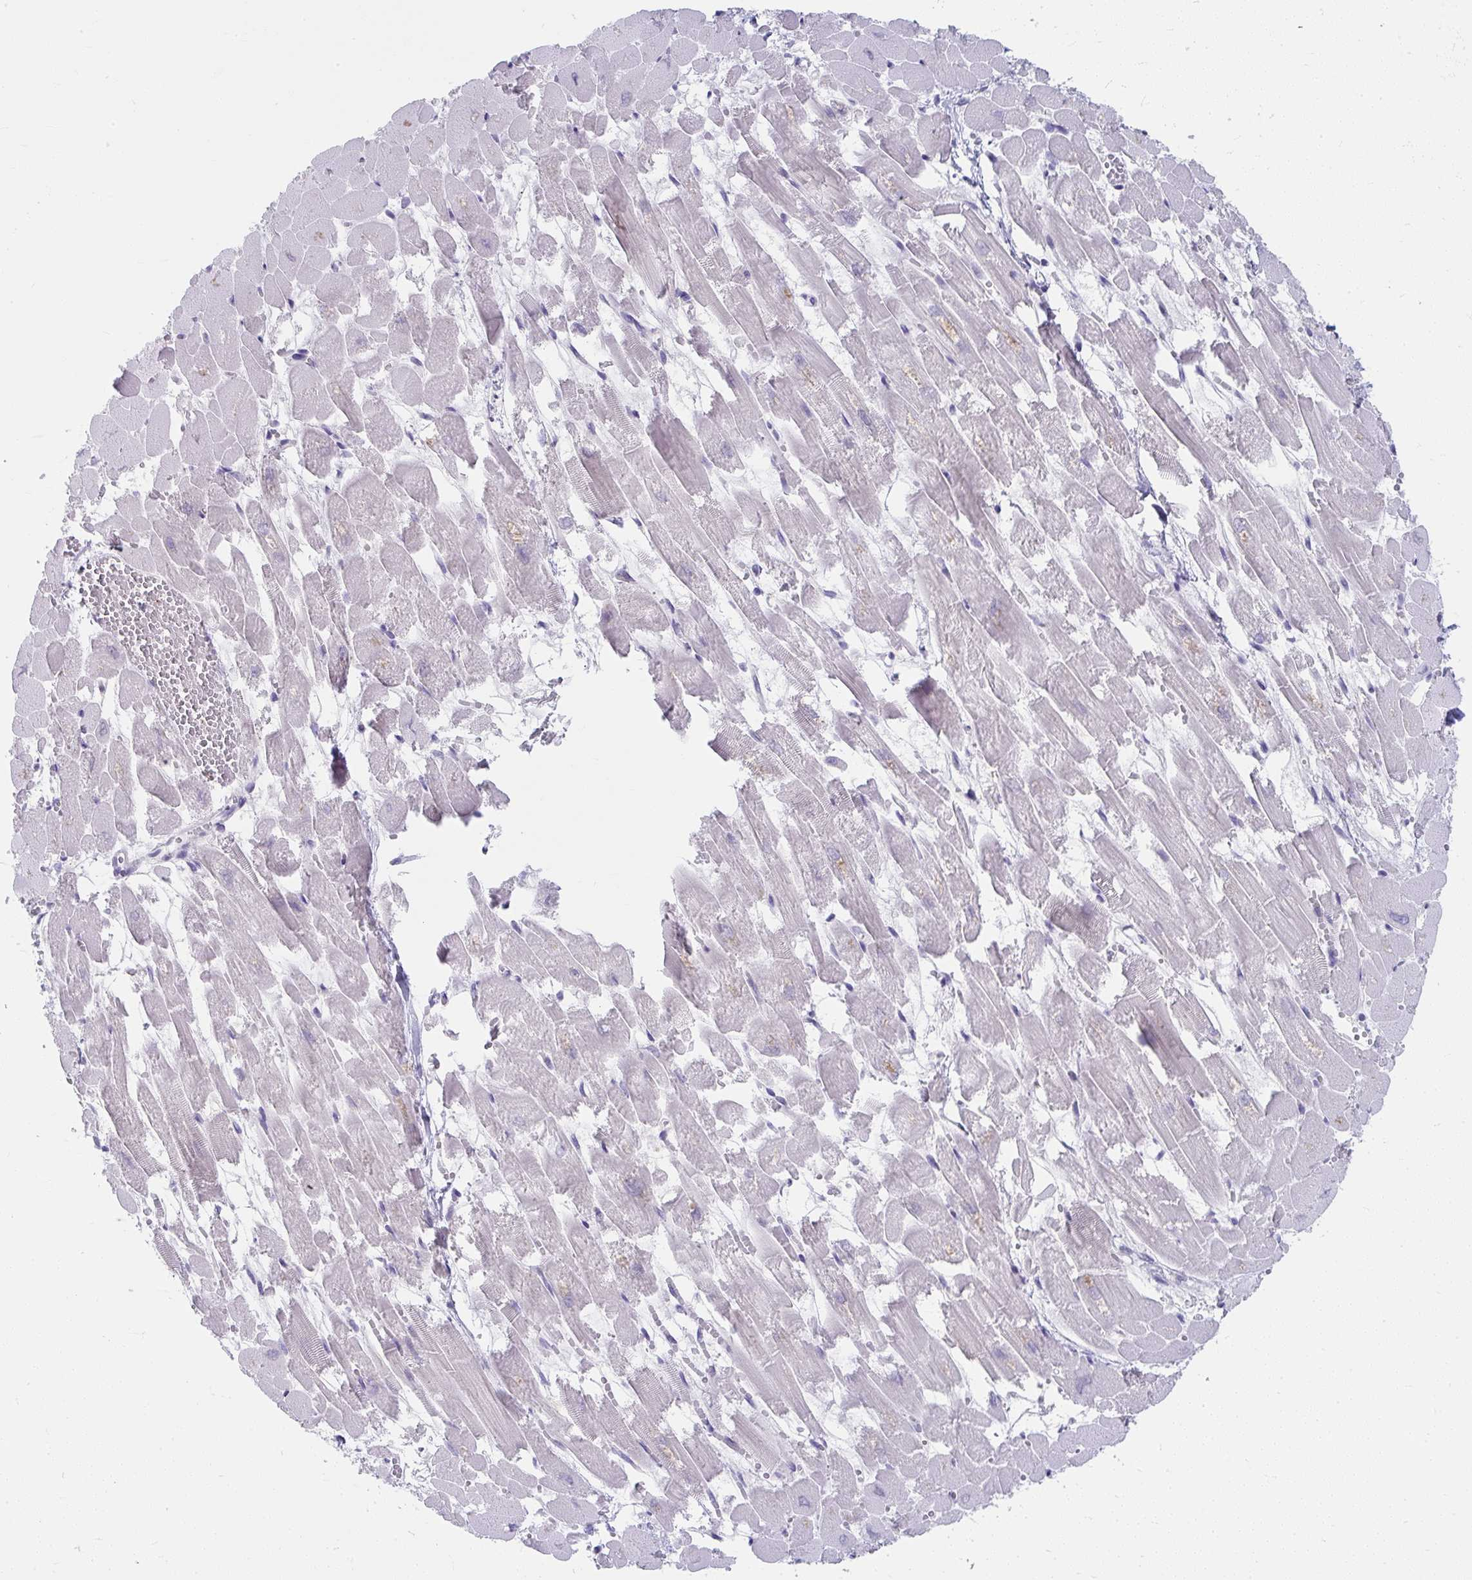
{"staining": {"intensity": "negative", "quantity": "none", "location": "none"}, "tissue": "heart muscle", "cell_type": "Cardiomyocytes", "image_type": "normal", "snomed": [{"axis": "morphology", "description": "Normal tissue, NOS"}, {"axis": "topography", "description": "Heart"}], "caption": "Heart muscle was stained to show a protein in brown. There is no significant expression in cardiomyocytes.", "gene": "UGT3A2", "patient": {"sex": "female", "age": 52}}